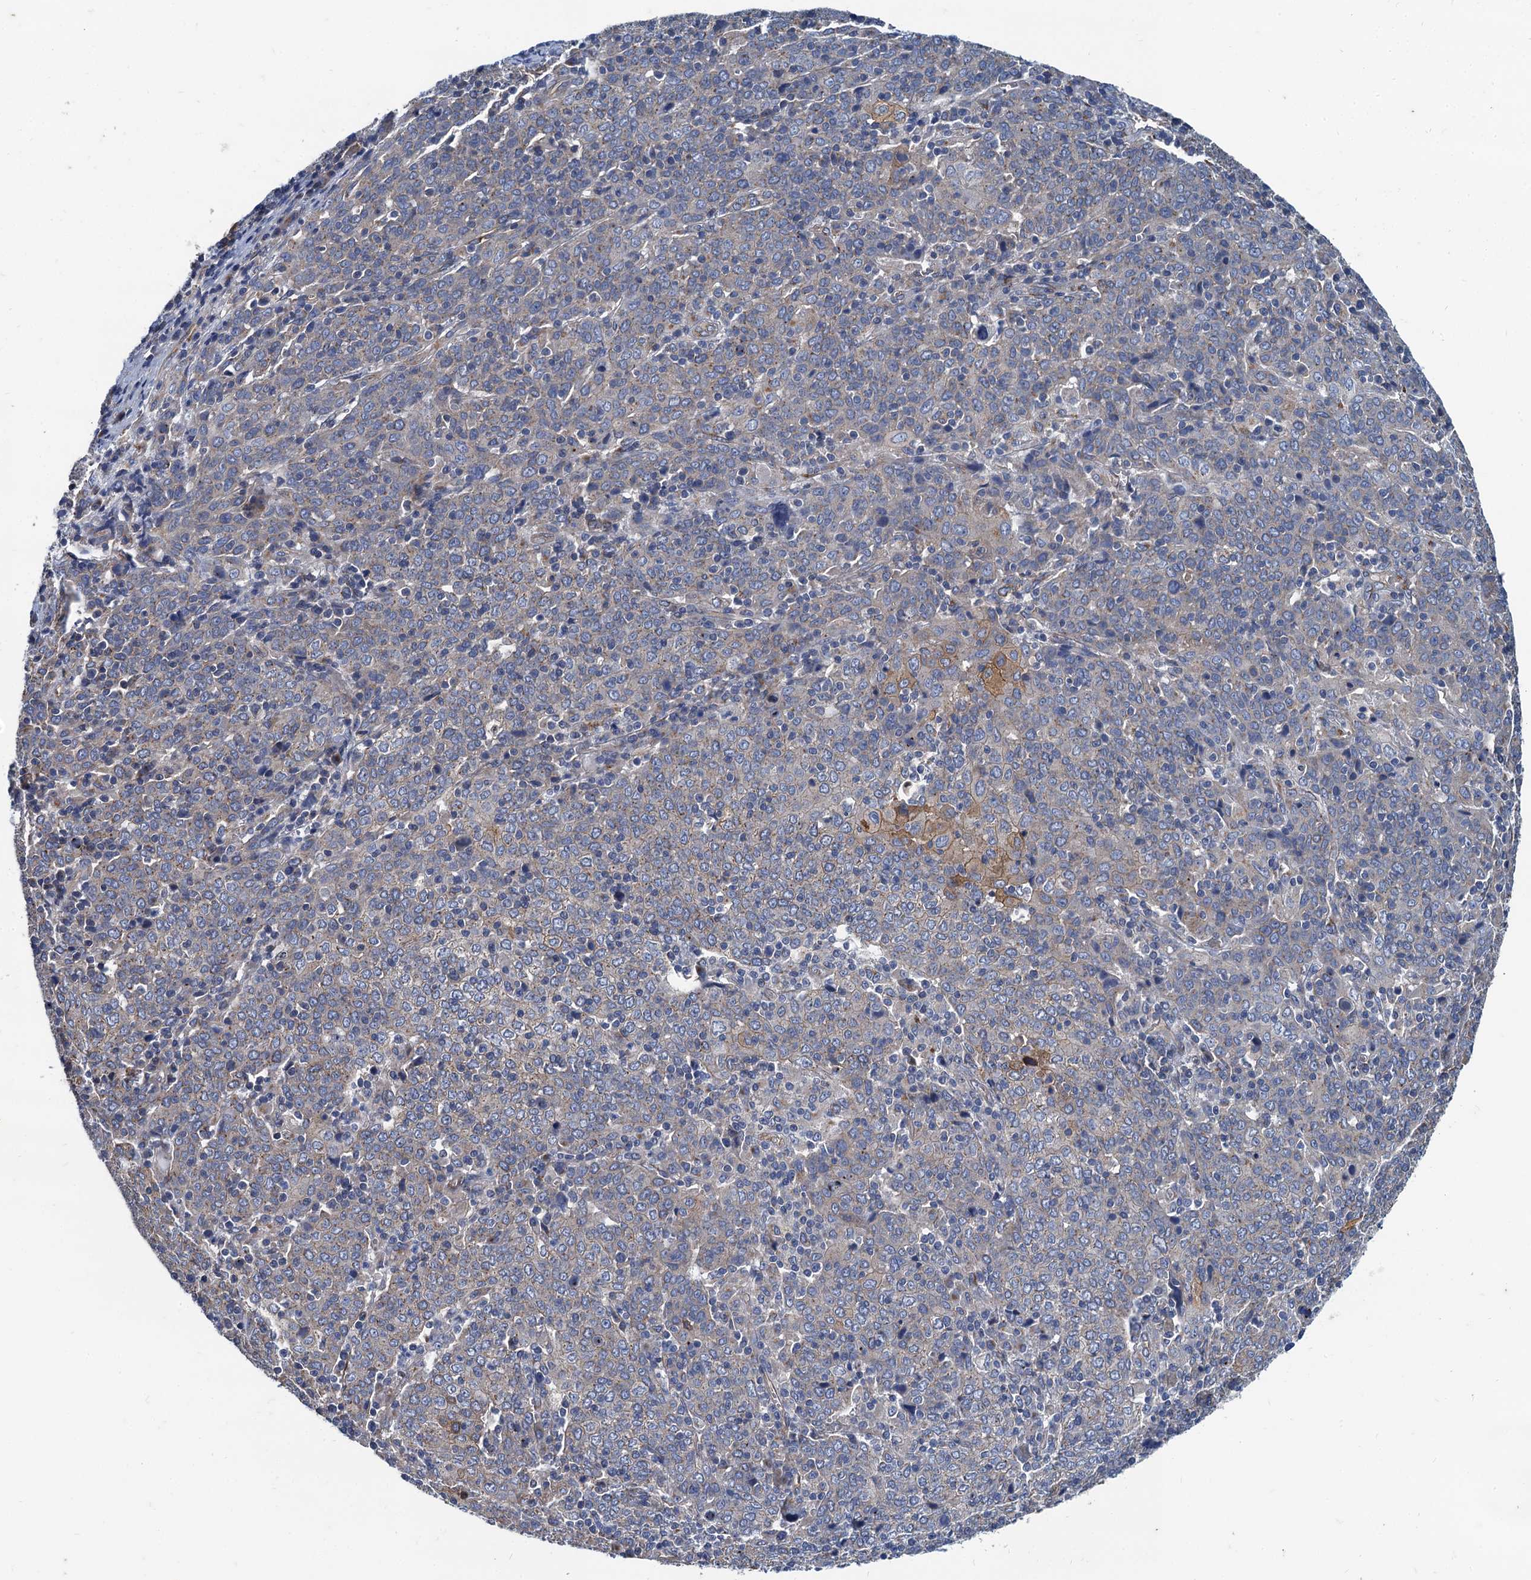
{"staining": {"intensity": "weak", "quantity": "<25%", "location": "cytoplasmic/membranous"}, "tissue": "cervical cancer", "cell_type": "Tumor cells", "image_type": "cancer", "snomed": [{"axis": "morphology", "description": "Squamous cell carcinoma, NOS"}, {"axis": "topography", "description": "Cervix"}], "caption": "The immunohistochemistry (IHC) histopathology image has no significant staining in tumor cells of cervical squamous cell carcinoma tissue.", "gene": "NGRN", "patient": {"sex": "female", "age": 67}}